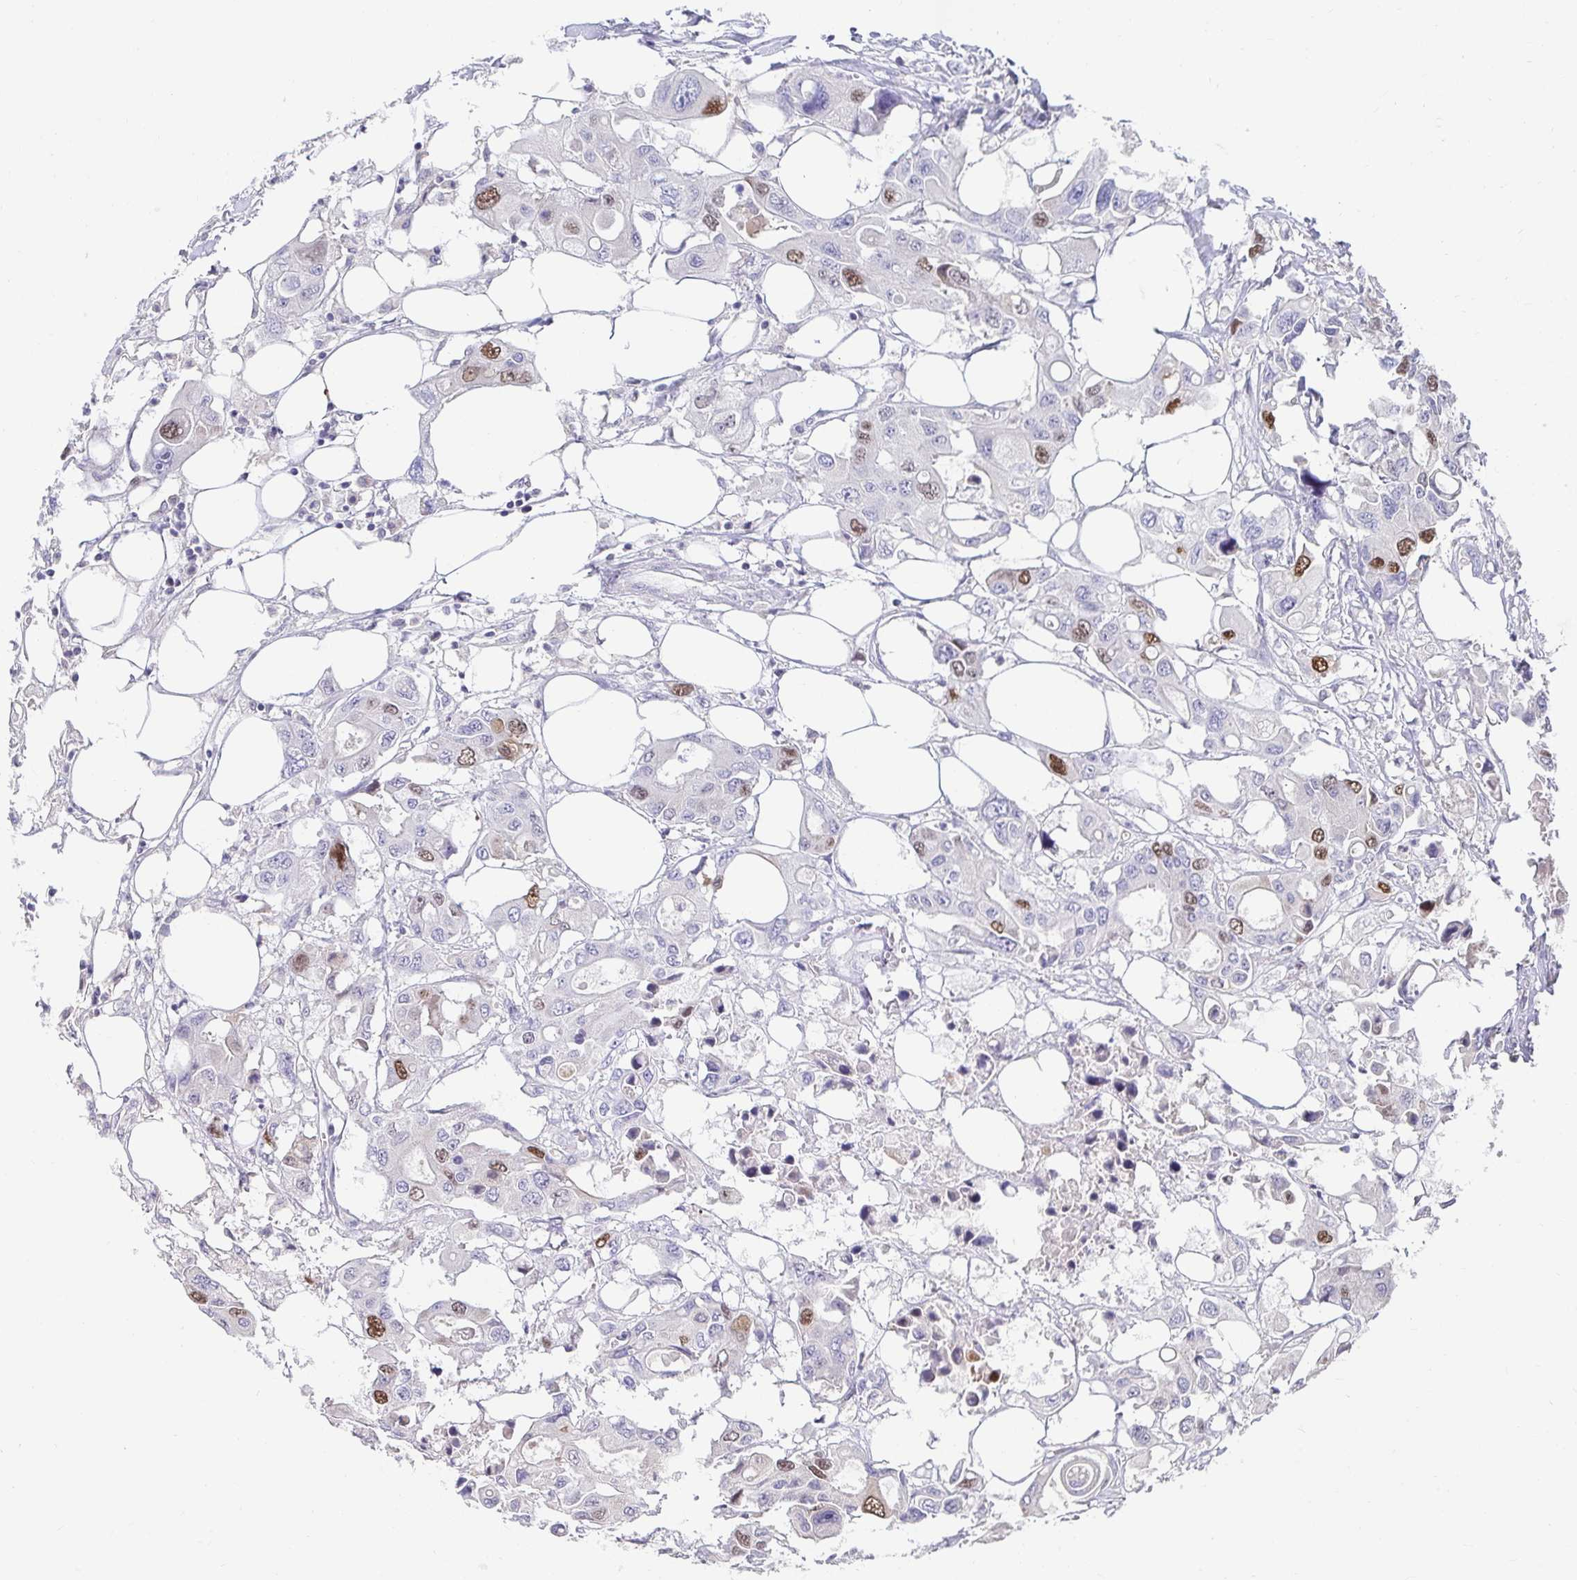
{"staining": {"intensity": "moderate", "quantity": "<25%", "location": "nuclear"}, "tissue": "colorectal cancer", "cell_type": "Tumor cells", "image_type": "cancer", "snomed": [{"axis": "morphology", "description": "Adenocarcinoma, NOS"}, {"axis": "topography", "description": "Colon"}], "caption": "Protein expression analysis of human colorectal cancer reveals moderate nuclear staining in about <25% of tumor cells.", "gene": "ANLN", "patient": {"sex": "male", "age": 77}}